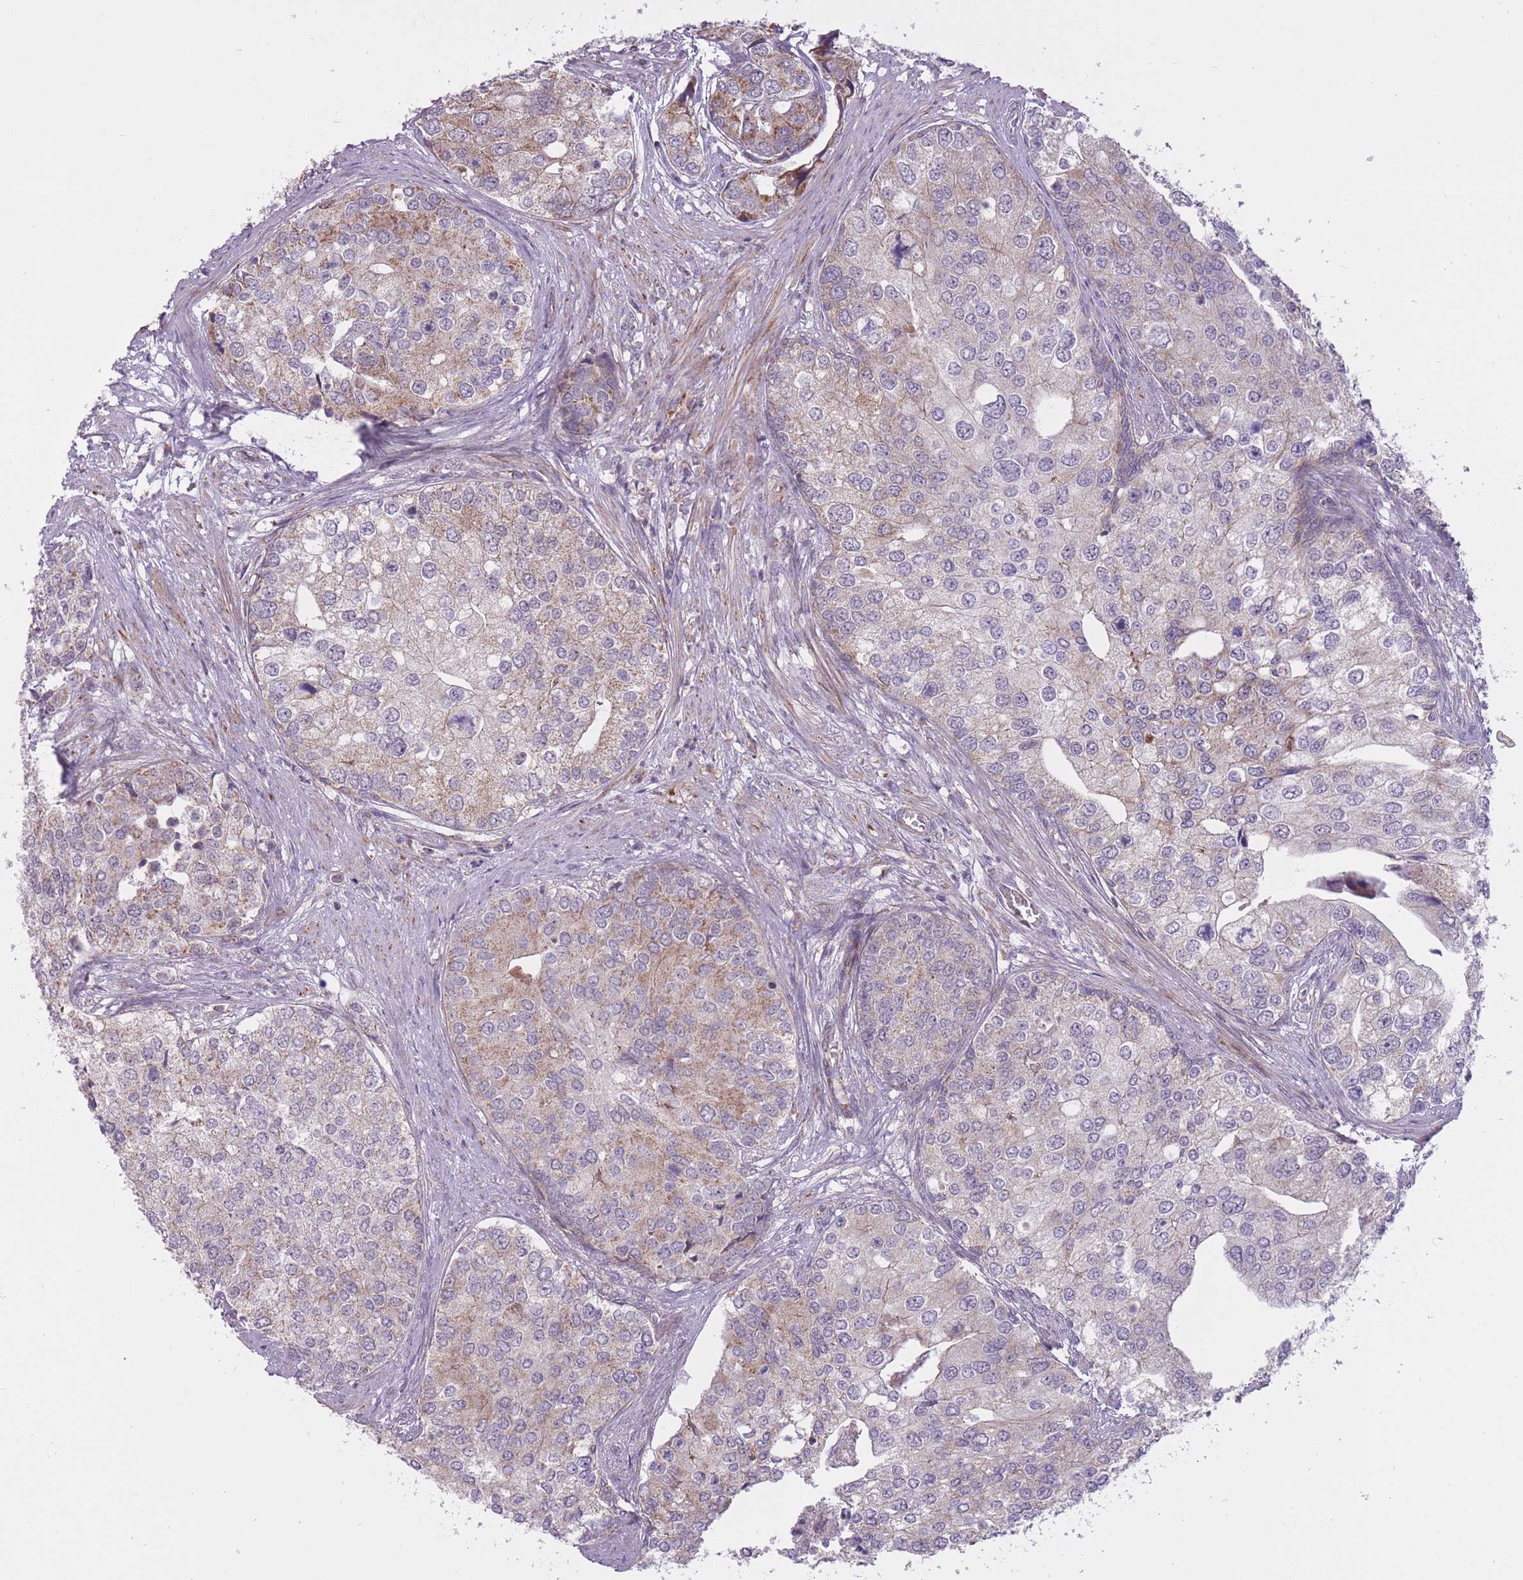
{"staining": {"intensity": "moderate", "quantity": "<25%", "location": "cytoplasmic/membranous"}, "tissue": "prostate cancer", "cell_type": "Tumor cells", "image_type": "cancer", "snomed": [{"axis": "morphology", "description": "Adenocarcinoma, High grade"}, {"axis": "topography", "description": "Prostate"}], "caption": "Protein staining demonstrates moderate cytoplasmic/membranous staining in approximately <25% of tumor cells in prostate cancer (adenocarcinoma (high-grade)). (Brightfield microscopy of DAB IHC at high magnification).", "gene": "LIN7C", "patient": {"sex": "male", "age": 62}}